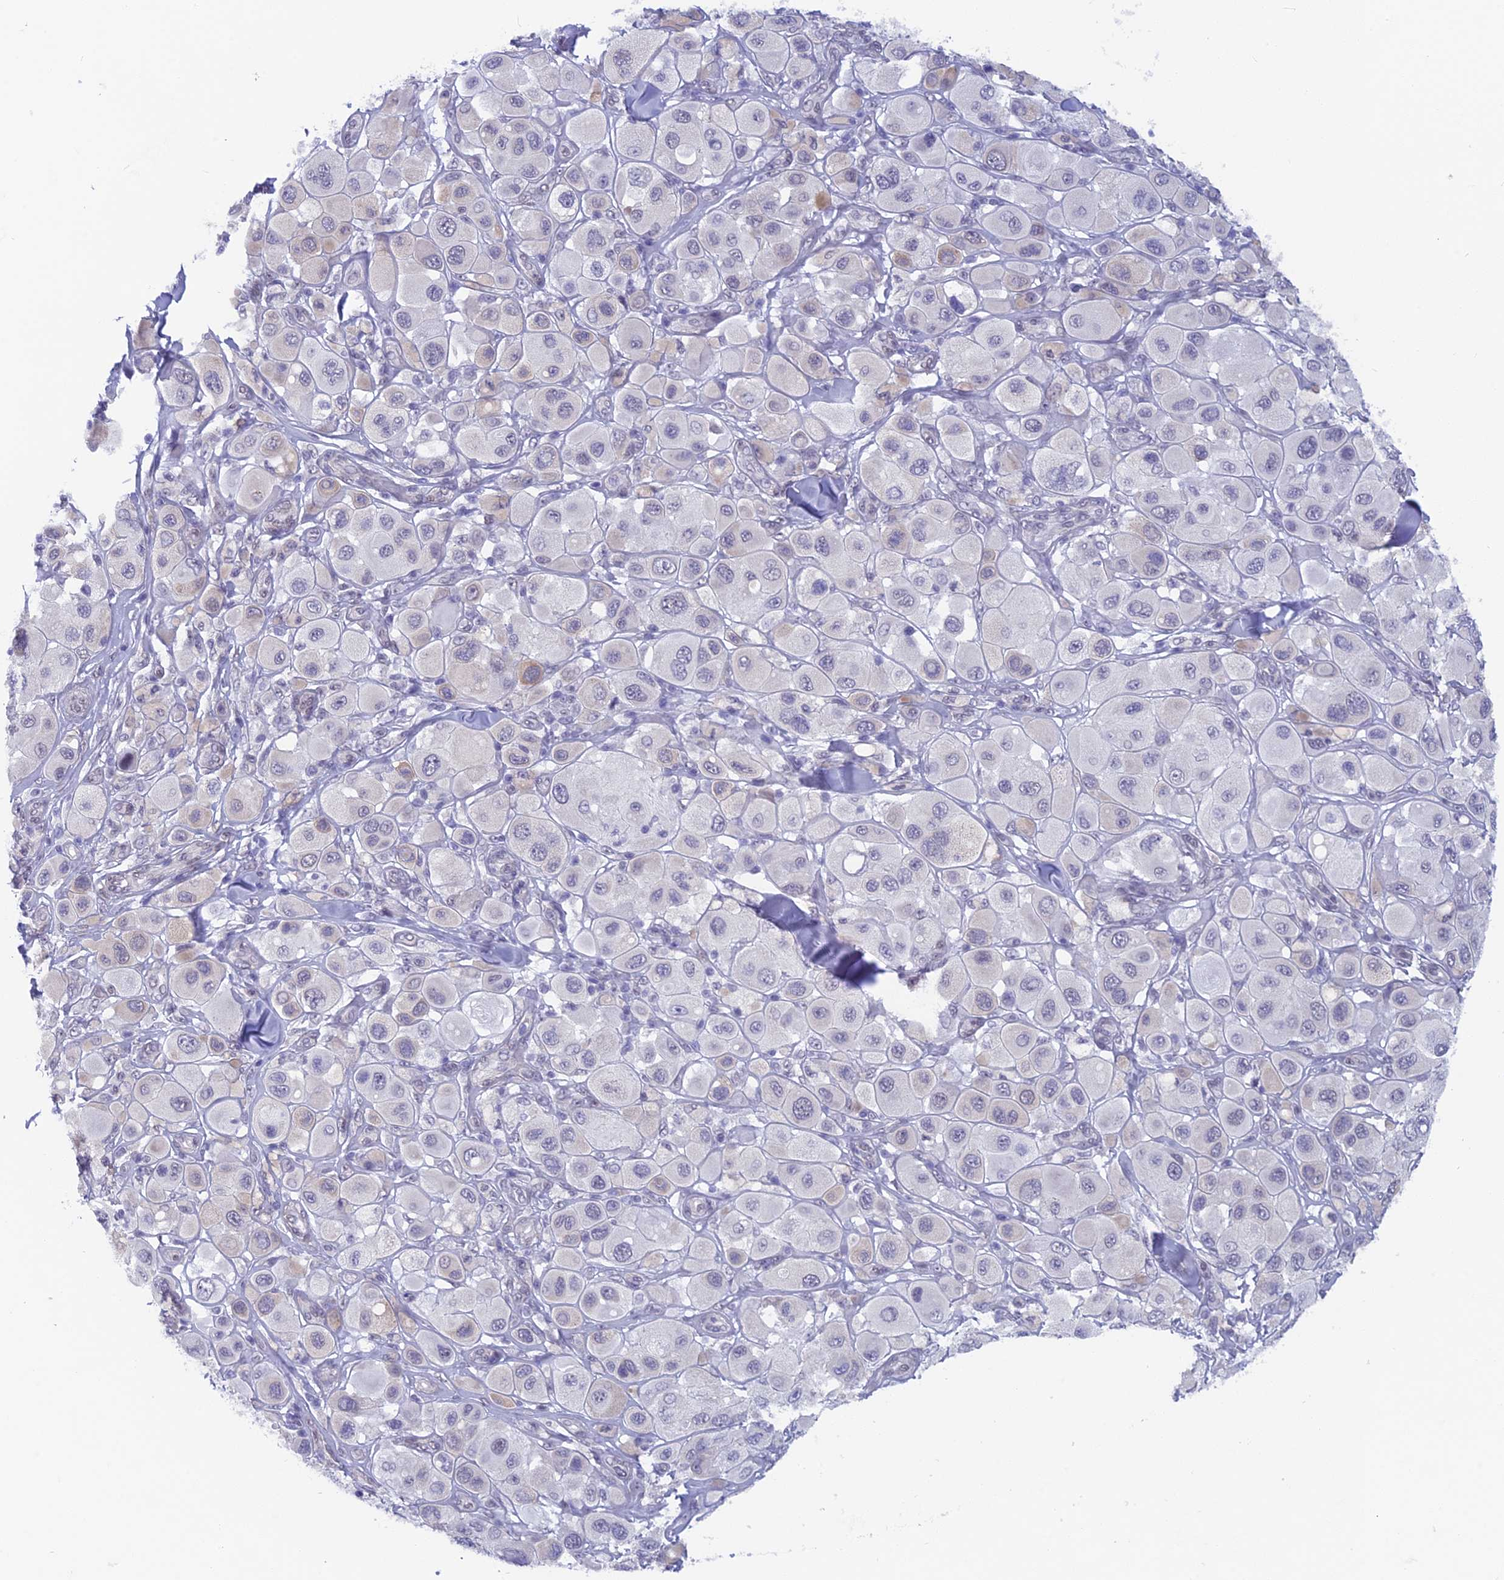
{"staining": {"intensity": "negative", "quantity": "none", "location": "none"}, "tissue": "melanoma", "cell_type": "Tumor cells", "image_type": "cancer", "snomed": [{"axis": "morphology", "description": "Malignant melanoma, Metastatic site"}, {"axis": "topography", "description": "Skin"}], "caption": "High magnification brightfield microscopy of malignant melanoma (metastatic site) stained with DAB (3,3'-diaminobenzidine) (brown) and counterstained with hematoxylin (blue): tumor cells show no significant staining.", "gene": "SRSF5", "patient": {"sex": "male", "age": 41}}